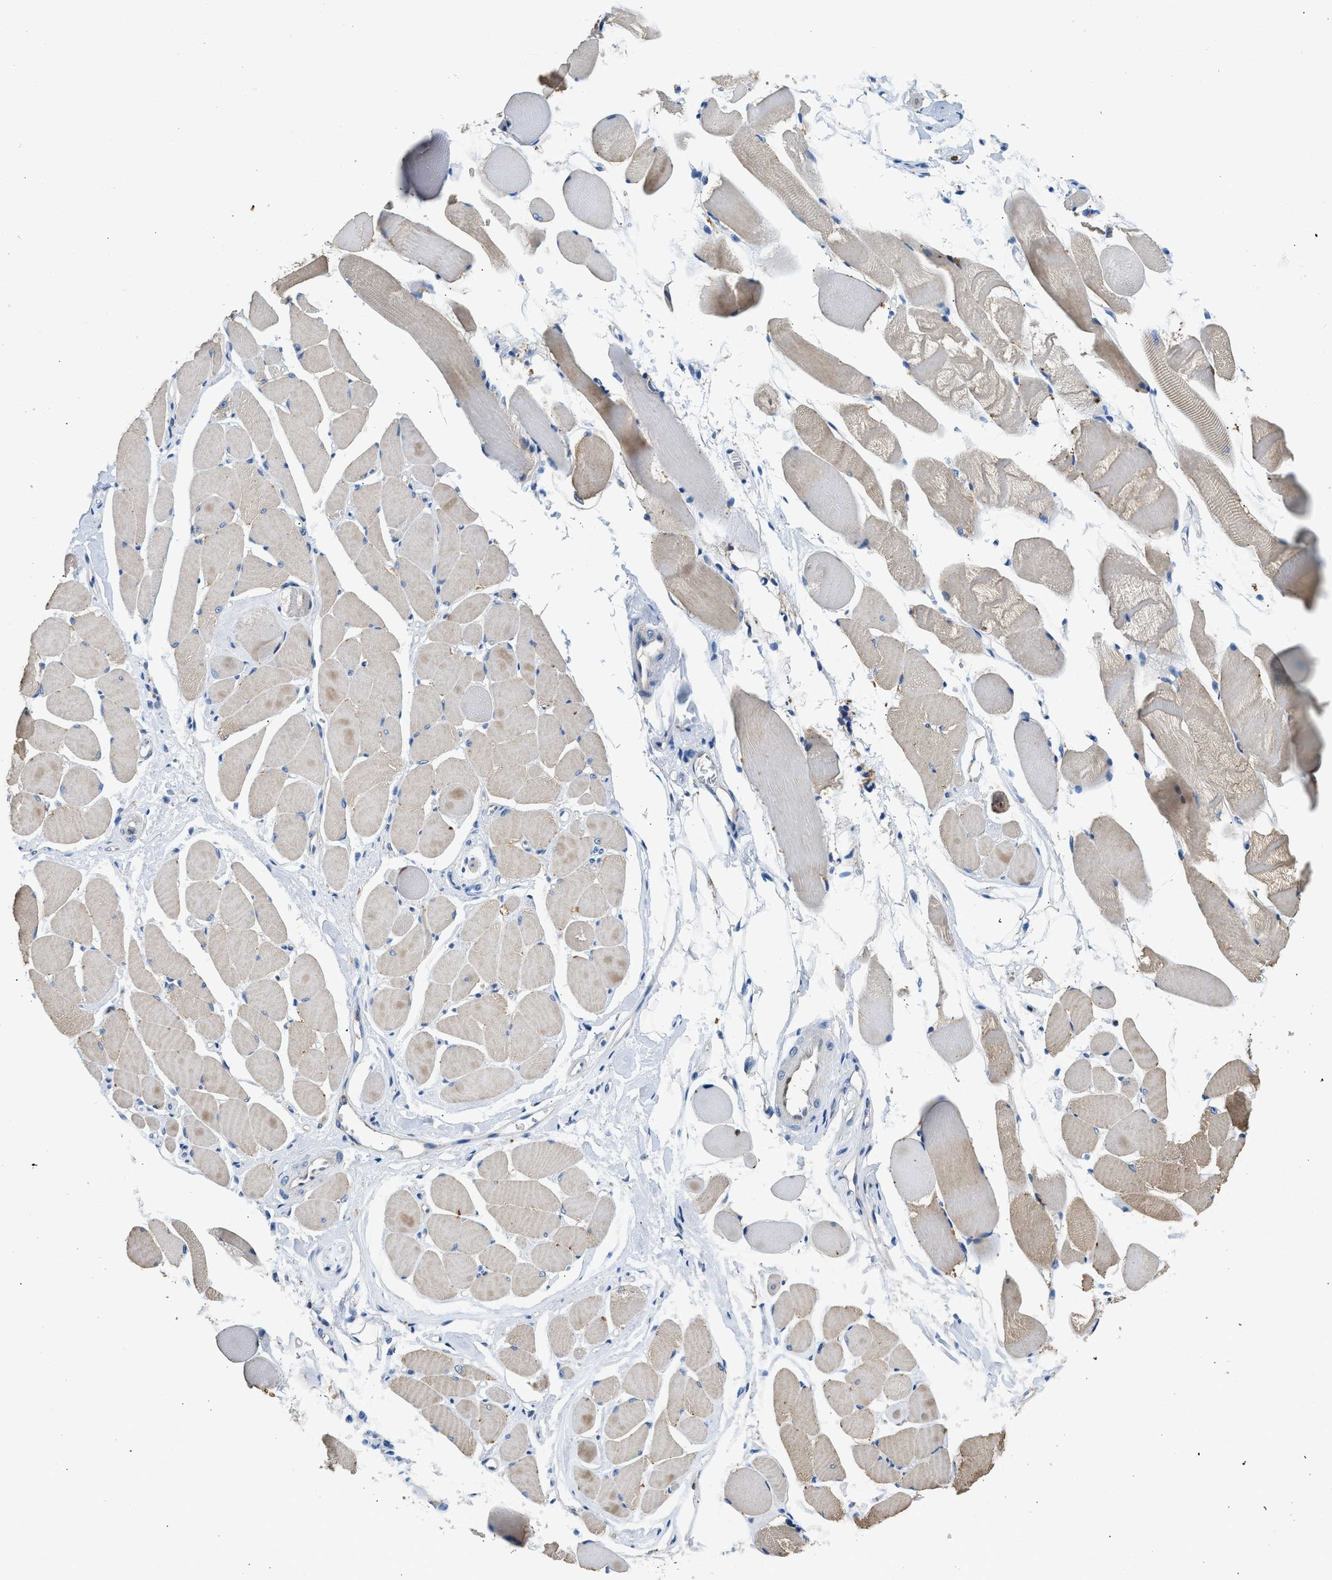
{"staining": {"intensity": "weak", "quantity": "<25%", "location": "cytoplasmic/membranous"}, "tissue": "skeletal muscle", "cell_type": "Myocytes", "image_type": "normal", "snomed": [{"axis": "morphology", "description": "Normal tissue, NOS"}, {"axis": "topography", "description": "Skeletal muscle"}, {"axis": "topography", "description": "Peripheral nerve tissue"}], "caption": "Normal skeletal muscle was stained to show a protein in brown. There is no significant positivity in myocytes.", "gene": "TOX", "patient": {"sex": "female", "age": 84}}